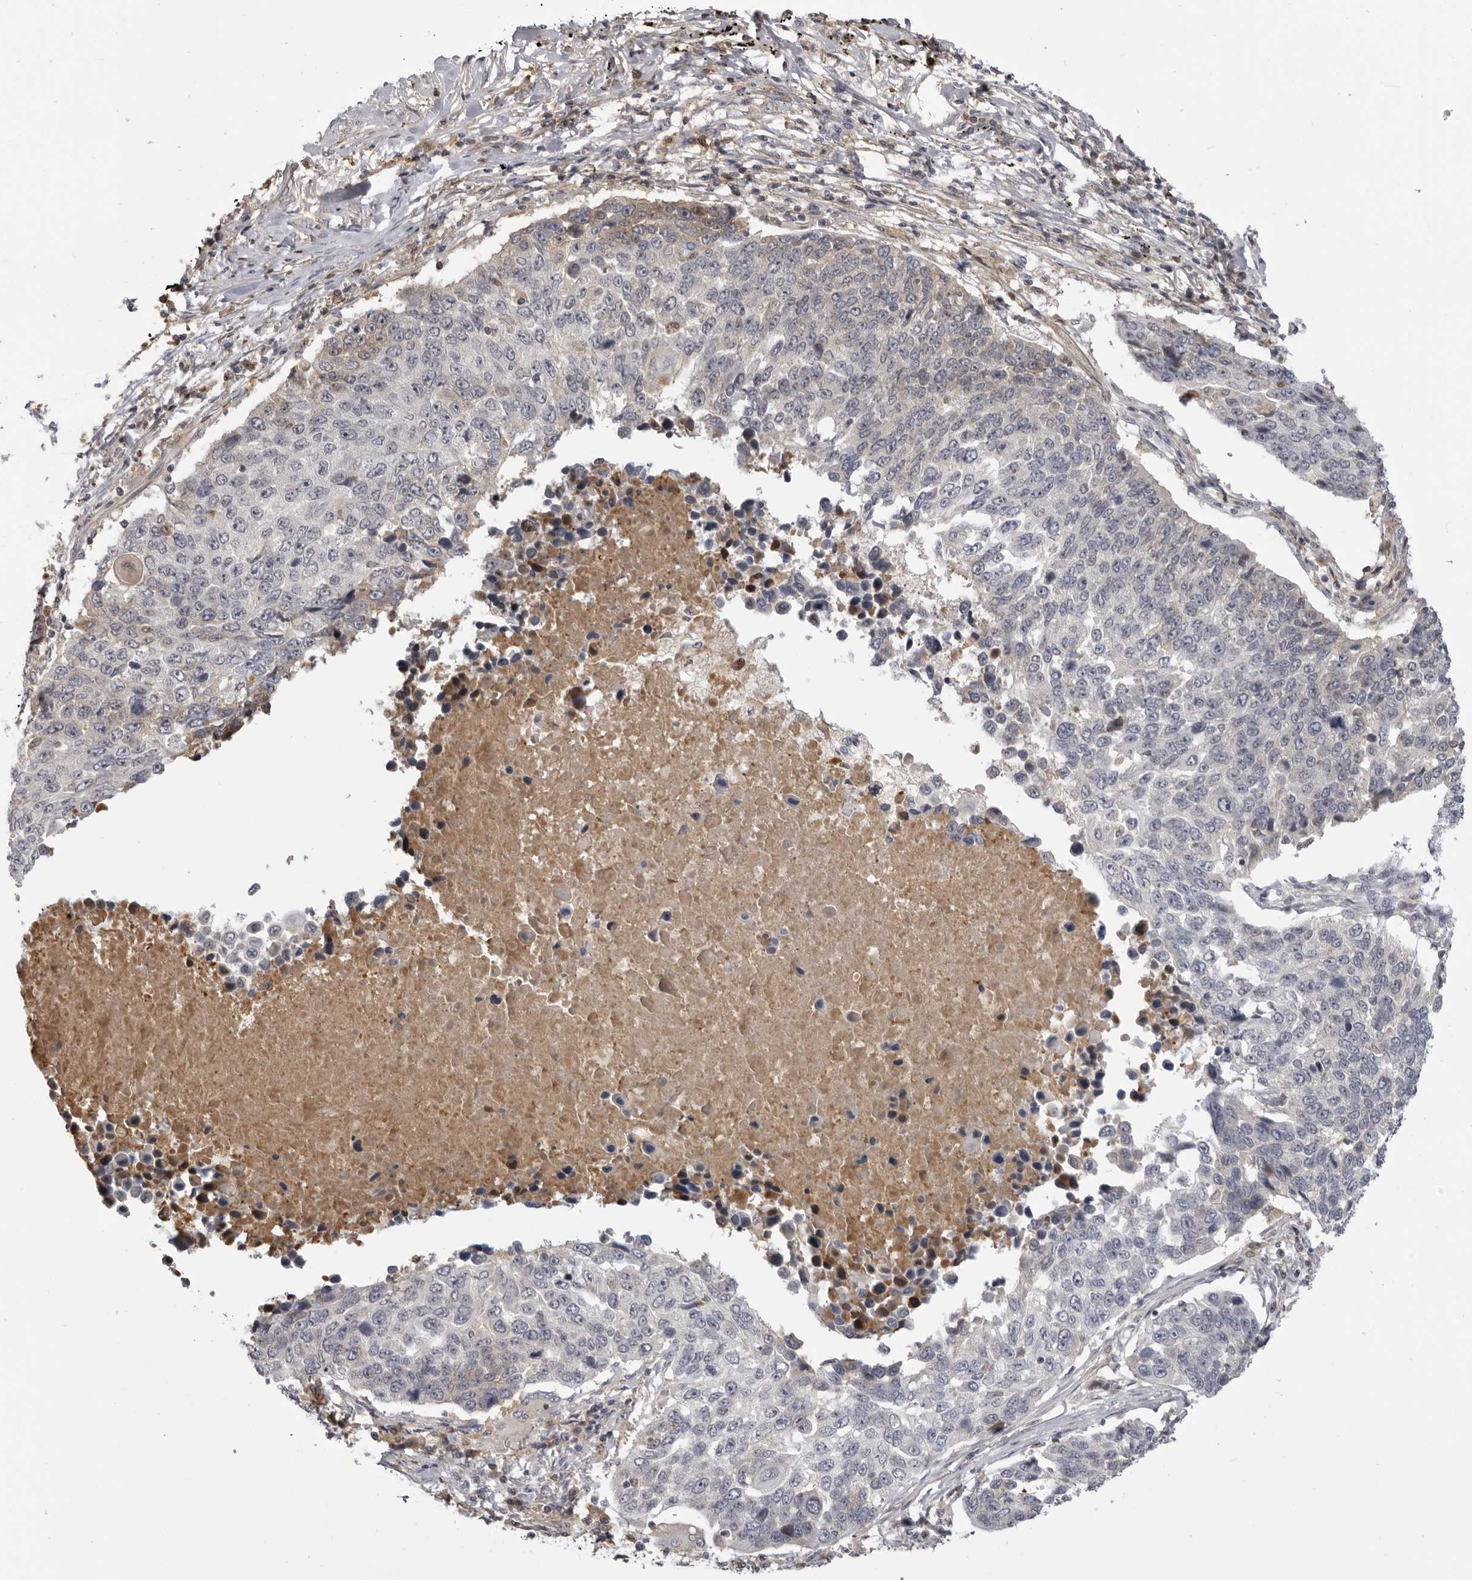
{"staining": {"intensity": "negative", "quantity": "none", "location": "none"}, "tissue": "lung cancer", "cell_type": "Tumor cells", "image_type": "cancer", "snomed": [{"axis": "morphology", "description": "Squamous cell carcinoma, NOS"}, {"axis": "topography", "description": "Lung"}], "caption": "The photomicrograph demonstrates no staining of tumor cells in lung squamous cell carcinoma.", "gene": "PLEKHF2", "patient": {"sex": "male", "age": 66}}